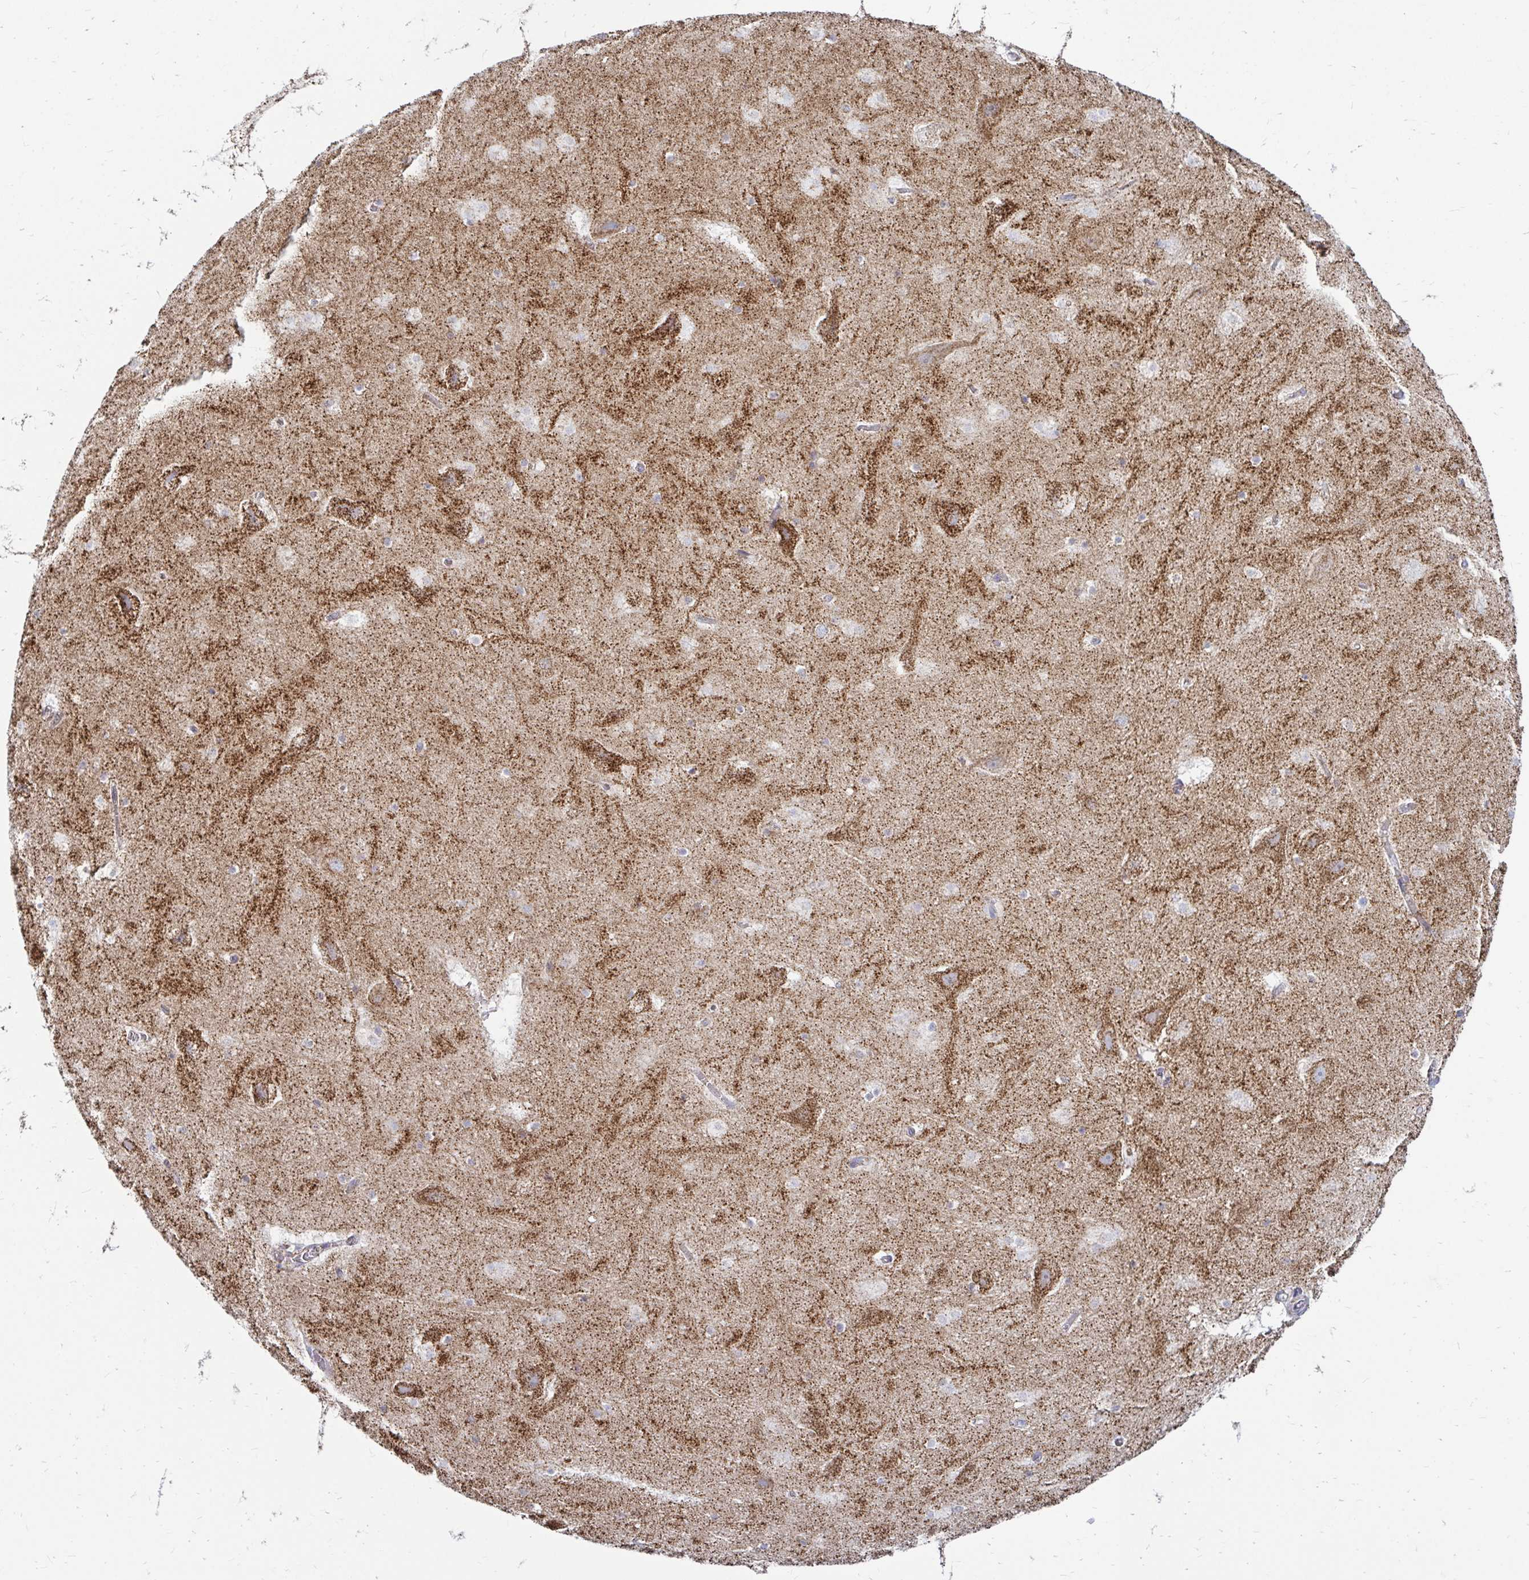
{"staining": {"intensity": "negative", "quantity": "none", "location": "none"}, "tissue": "hippocampus", "cell_type": "Glial cells", "image_type": "normal", "snomed": [{"axis": "morphology", "description": "Normal tissue, NOS"}, {"axis": "topography", "description": "Hippocampus"}], "caption": "High magnification brightfield microscopy of unremarkable hippocampus stained with DAB (3,3'-diaminobenzidine) (brown) and counterstained with hematoxylin (blue): glial cells show no significant expression.", "gene": "OR10R2", "patient": {"sex": "female", "age": 42}}